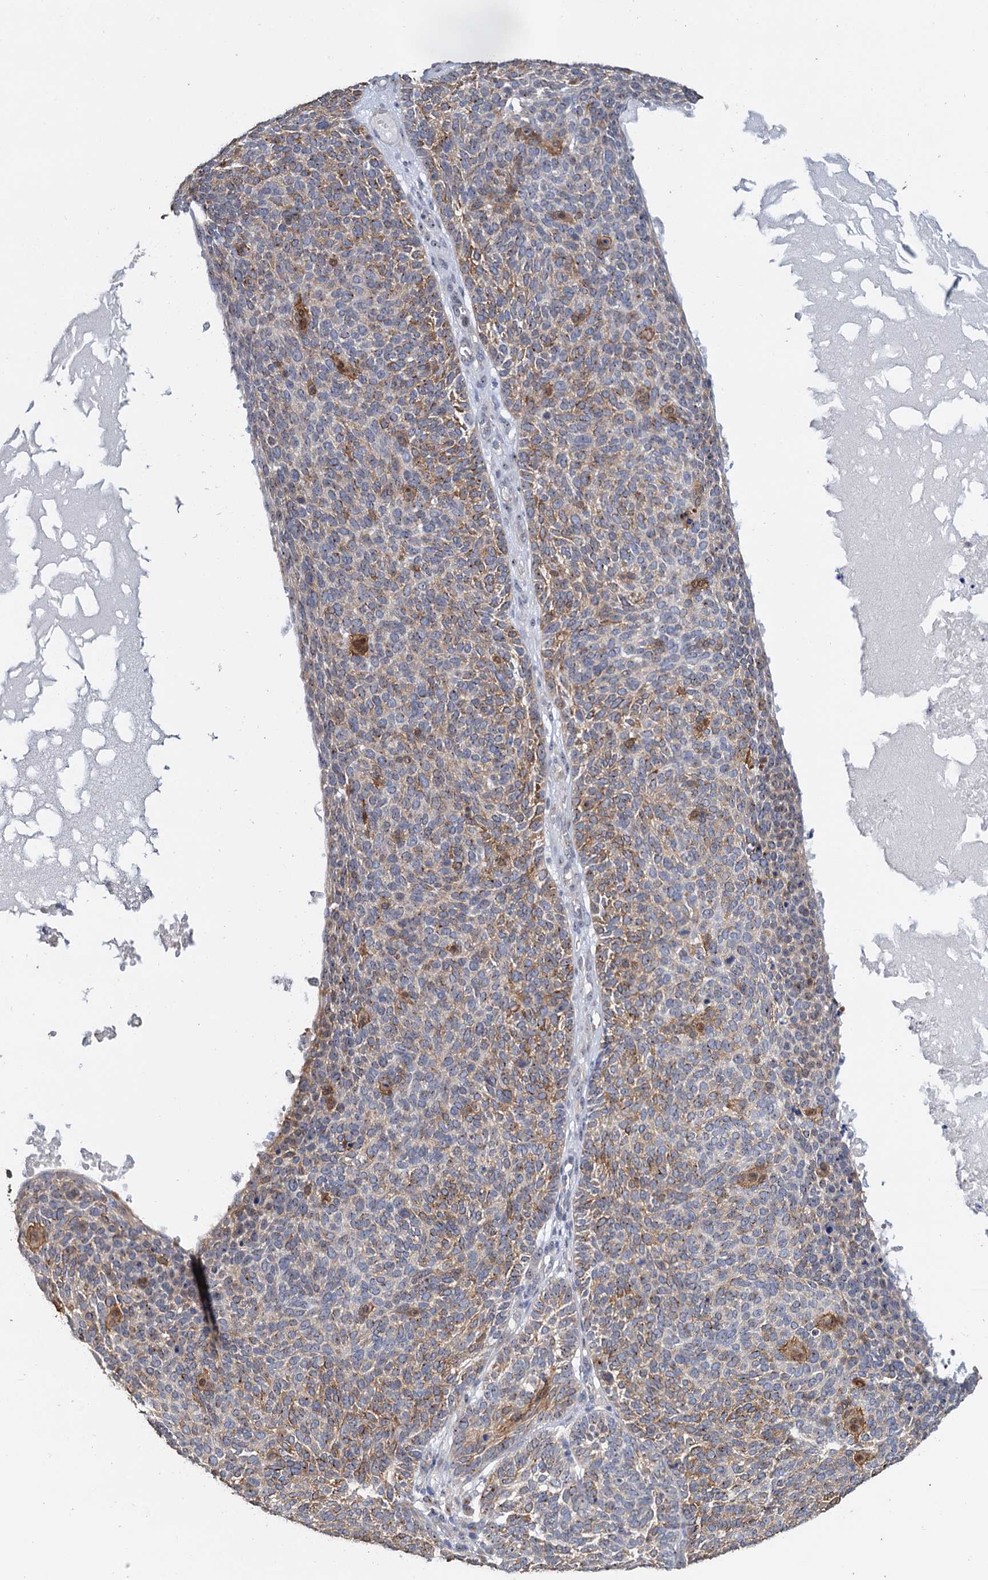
{"staining": {"intensity": "moderate", "quantity": "25%-75%", "location": "cytoplasmic/membranous"}, "tissue": "skin cancer", "cell_type": "Tumor cells", "image_type": "cancer", "snomed": [{"axis": "morphology", "description": "Squamous cell carcinoma, NOS"}, {"axis": "topography", "description": "Skin"}], "caption": "Brown immunohistochemical staining in human skin cancer (squamous cell carcinoma) displays moderate cytoplasmic/membranous positivity in about 25%-75% of tumor cells. Immunohistochemistry stains the protein in brown and the nuclei are stained blue.", "gene": "C2CD3", "patient": {"sex": "female", "age": 90}}